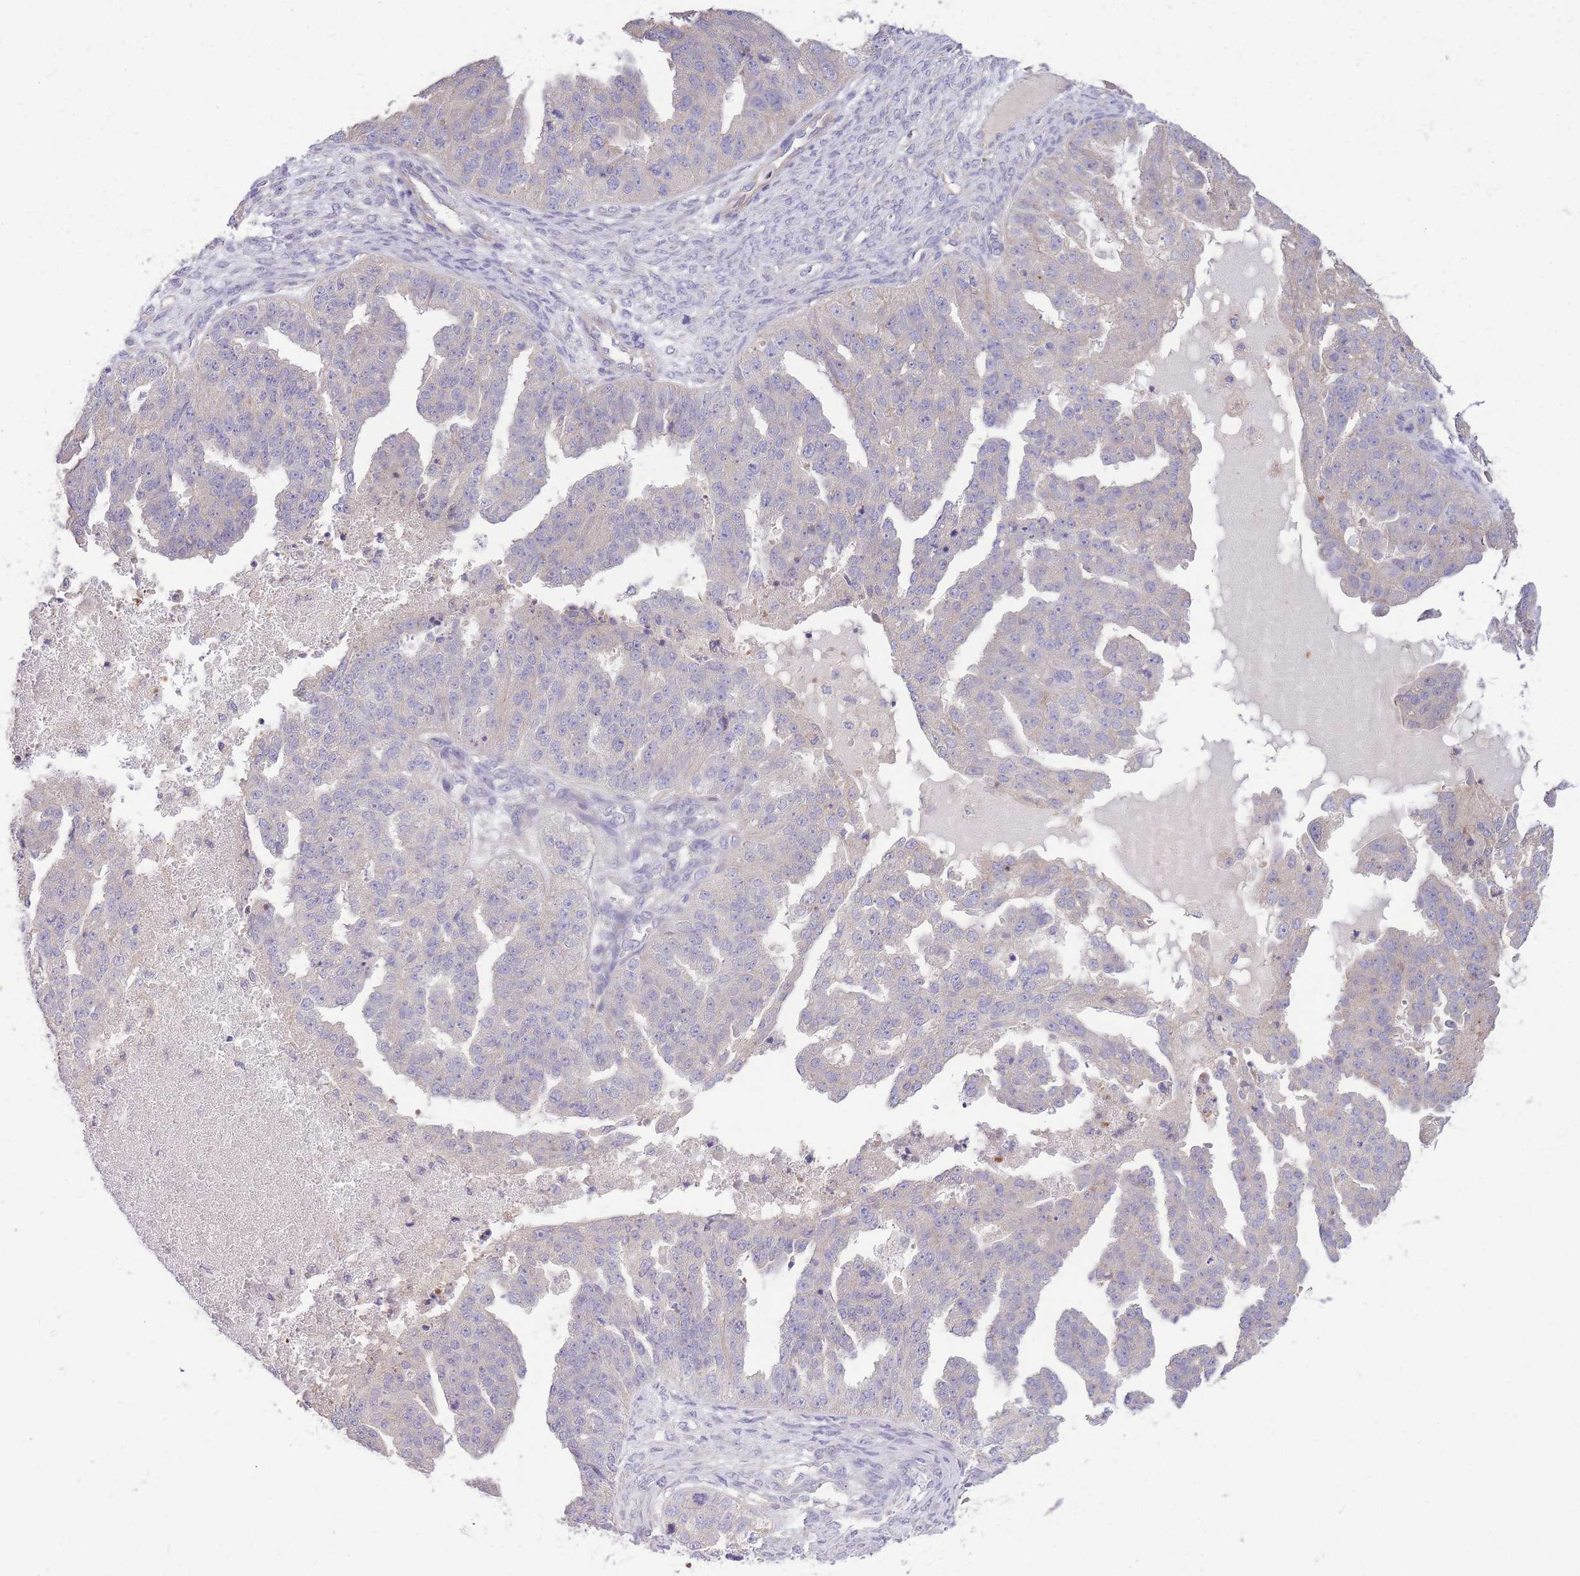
{"staining": {"intensity": "weak", "quantity": "<25%", "location": "cytoplasmic/membranous"}, "tissue": "ovarian cancer", "cell_type": "Tumor cells", "image_type": "cancer", "snomed": [{"axis": "morphology", "description": "Cystadenocarcinoma, serous, NOS"}, {"axis": "topography", "description": "Ovary"}], "caption": "DAB (3,3'-diaminobenzidine) immunohistochemical staining of human serous cystadenocarcinoma (ovarian) displays no significant staining in tumor cells.", "gene": "OR5T1", "patient": {"sex": "female", "age": 58}}